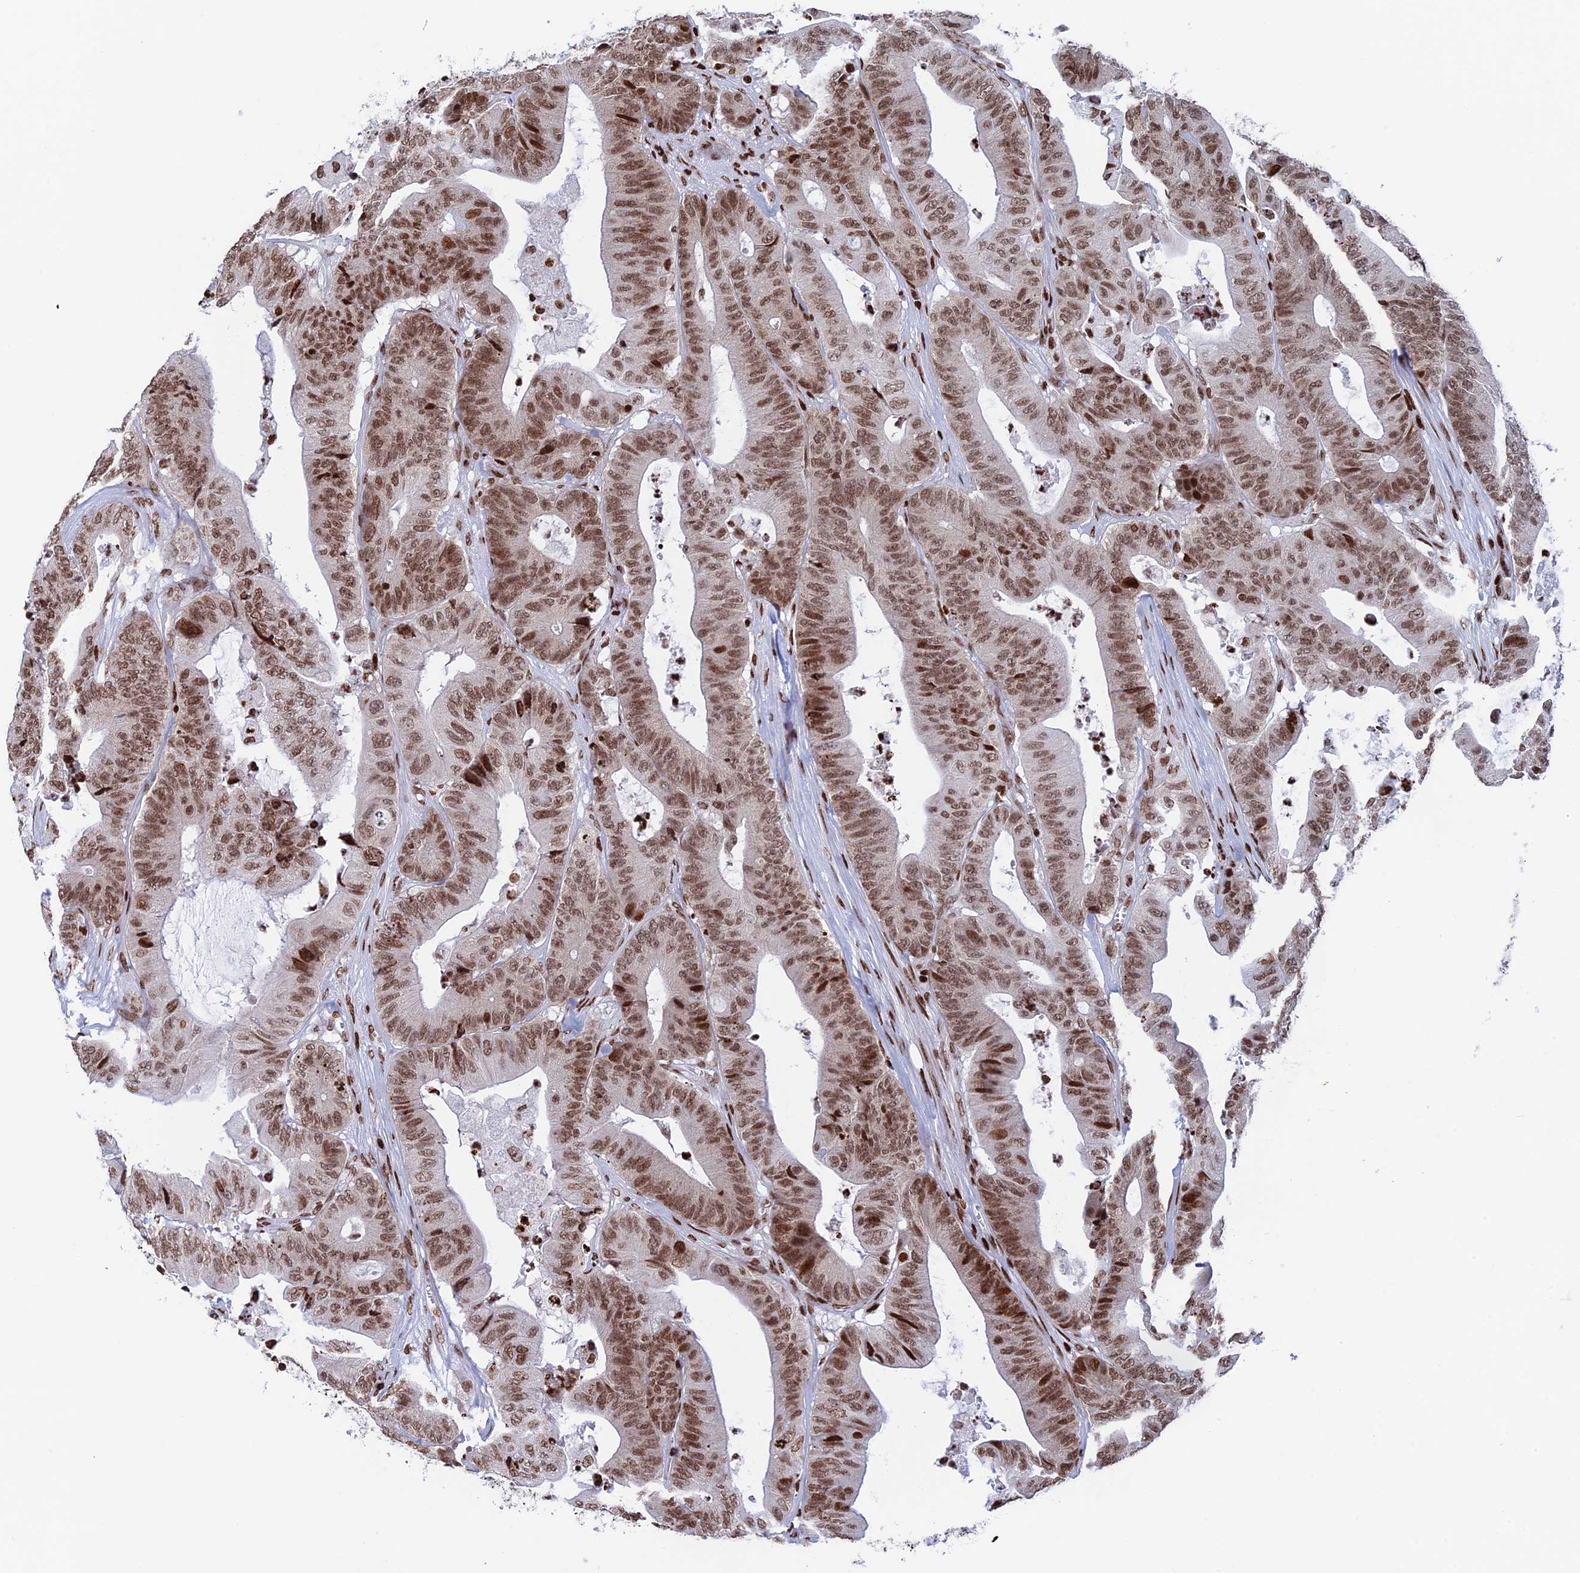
{"staining": {"intensity": "moderate", "quantity": ">75%", "location": "nuclear"}, "tissue": "colorectal cancer", "cell_type": "Tumor cells", "image_type": "cancer", "snomed": [{"axis": "morphology", "description": "Adenocarcinoma, NOS"}, {"axis": "topography", "description": "Colon"}], "caption": "IHC staining of colorectal cancer, which exhibits medium levels of moderate nuclear staining in about >75% of tumor cells indicating moderate nuclear protein staining. The staining was performed using DAB (brown) for protein detection and nuclei were counterstained in hematoxylin (blue).", "gene": "RPAP1", "patient": {"sex": "female", "age": 84}}